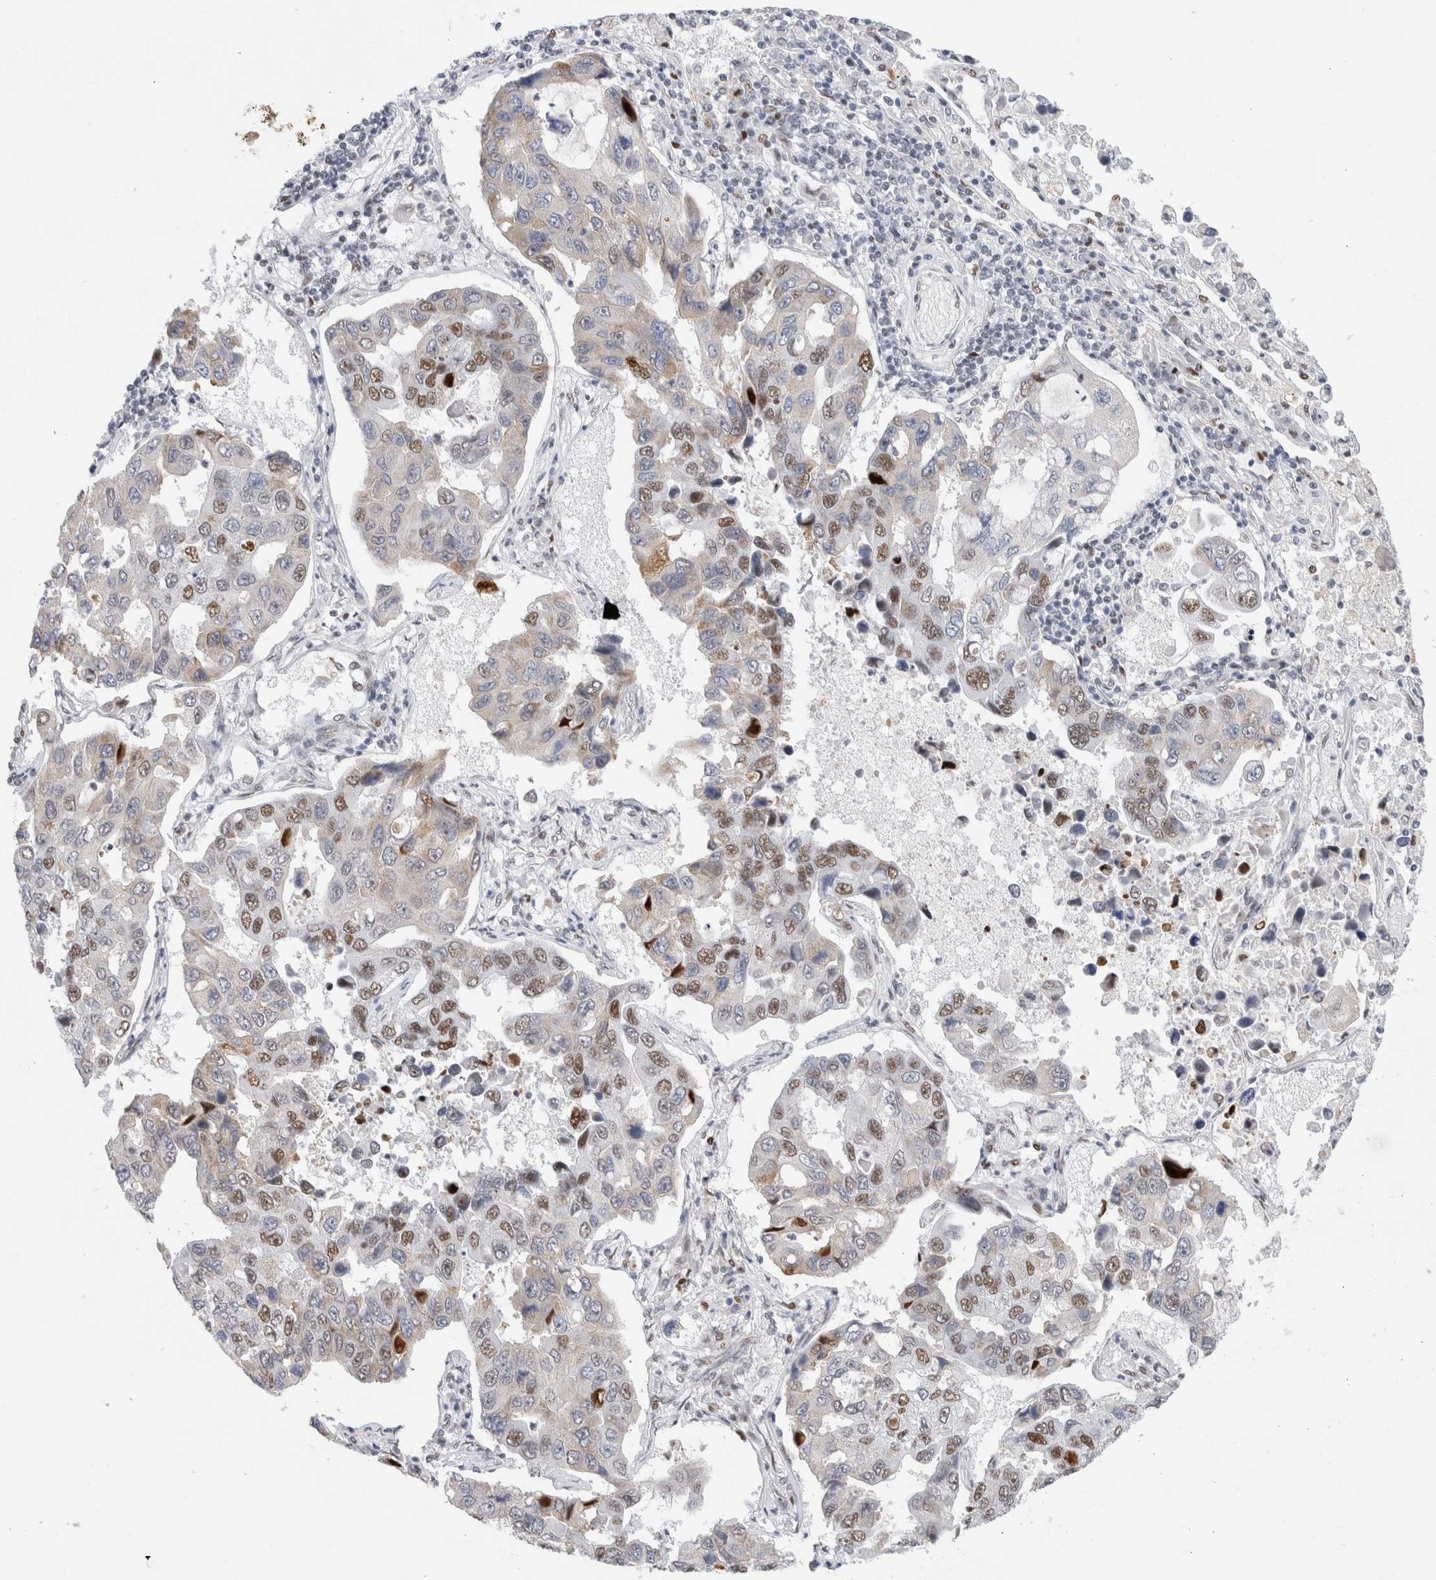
{"staining": {"intensity": "moderate", "quantity": "25%-75%", "location": "nuclear"}, "tissue": "lung cancer", "cell_type": "Tumor cells", "image_type": "cancer", "snomed": [{"axis": "morphology", "description": "Adenocarcinoma, NOS"}, {"axis": "topography", "description": "Lung"}], "caption": "An image of adenocarcinoma (lung) stained for a protein shows moderate nuclear brown staining in tumor cells.", "gene": "COPS7A", "patient": {"sex": "male", "age": 64}}